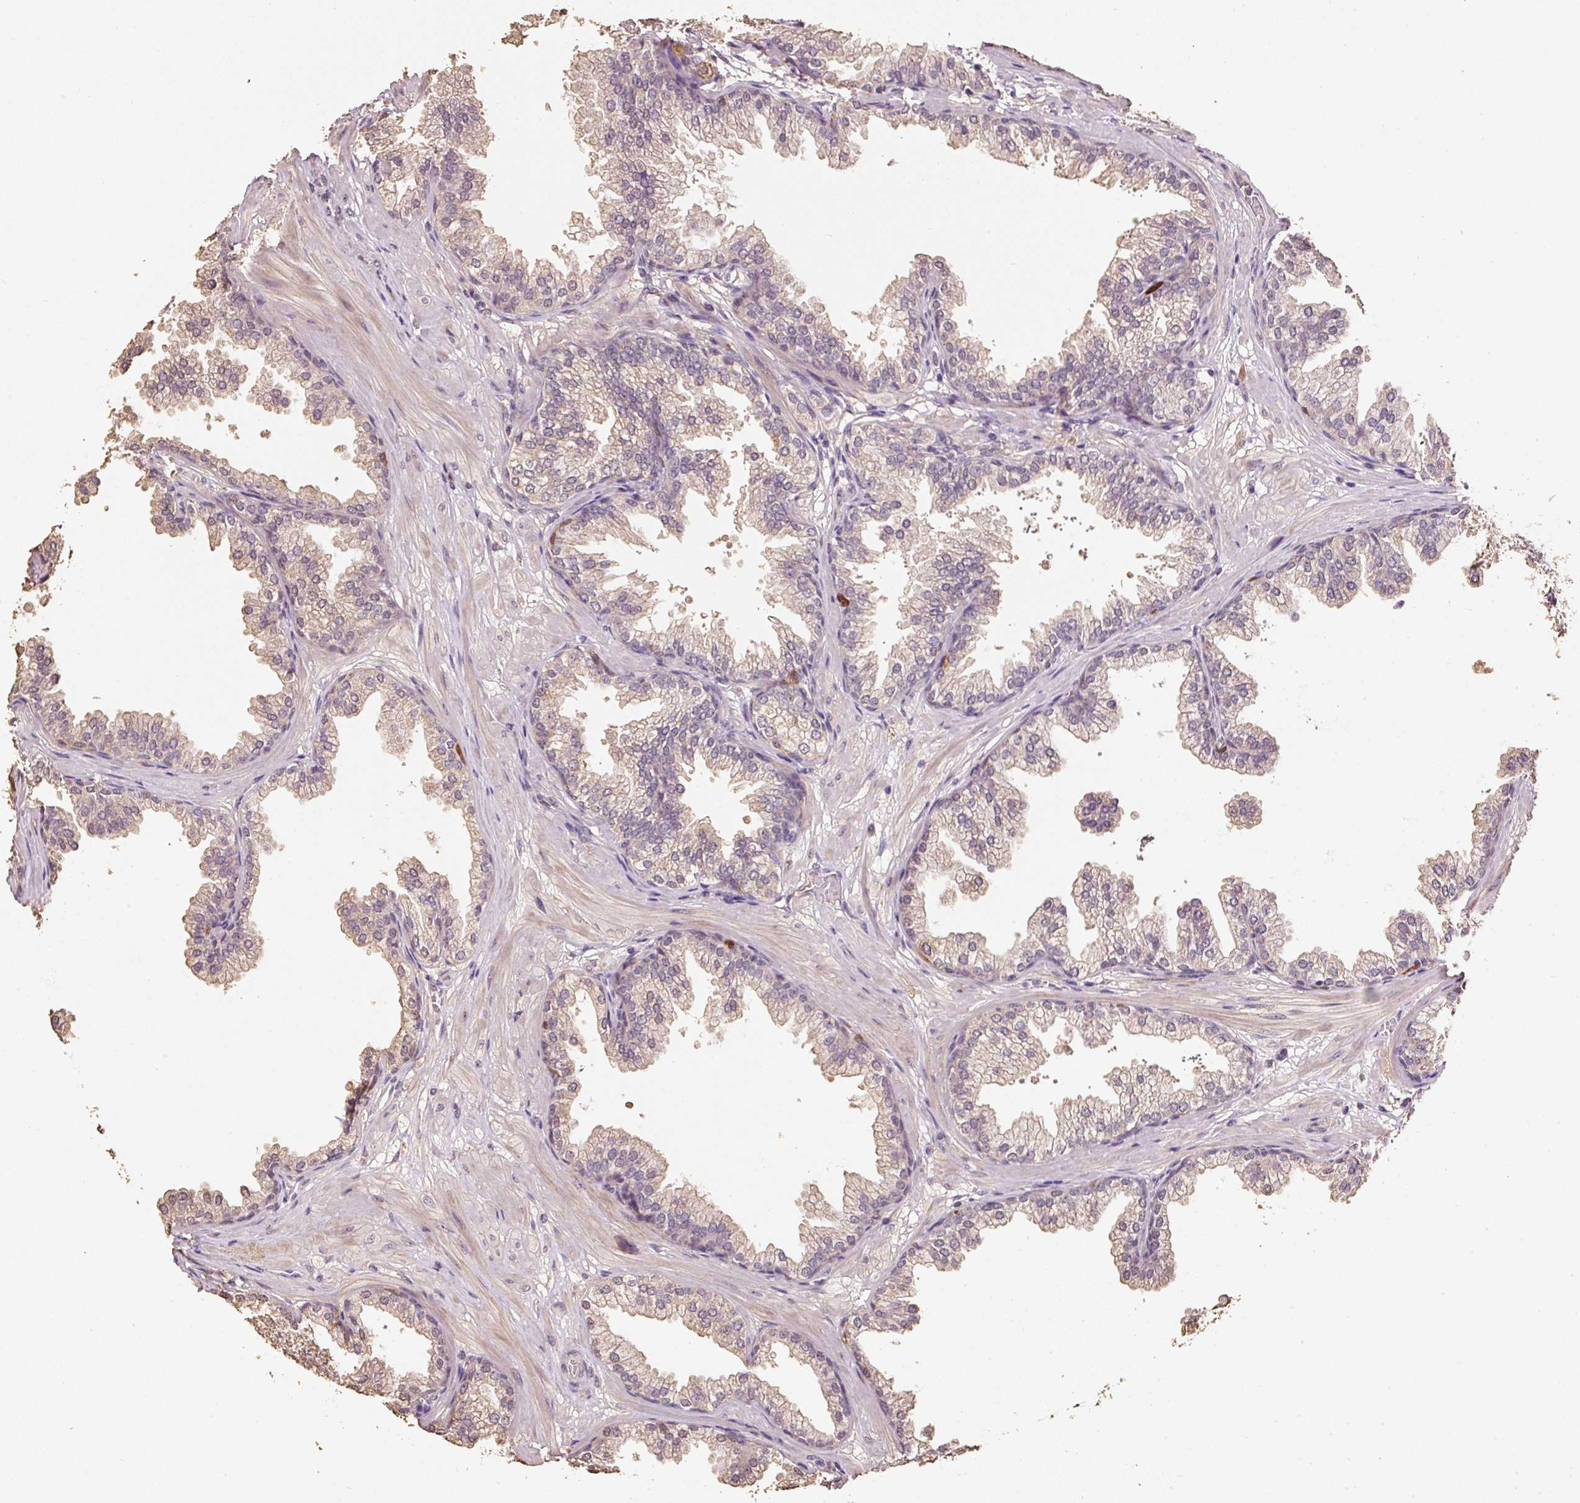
{"staining": {"intensity": "weak", "quantity": ">75%", "location": "cytoplasmic/membranous"}, "tissue": "prostate", "cell_type": "Glandular cells", "image_type": "normal", "snomed": [{"axis": "morphology", "description": "Normal tissue, NOS"}, {"axis": "topography", "description": "Prostate"}], "caption": "Immunohistochemical staining of benign human prostate exhibits low levels of weak cytoplasmic/membranous positivity in about >75% of glandular cells.", "gene": "HERC2", "patient": {"sex": "male", "age": 37}}